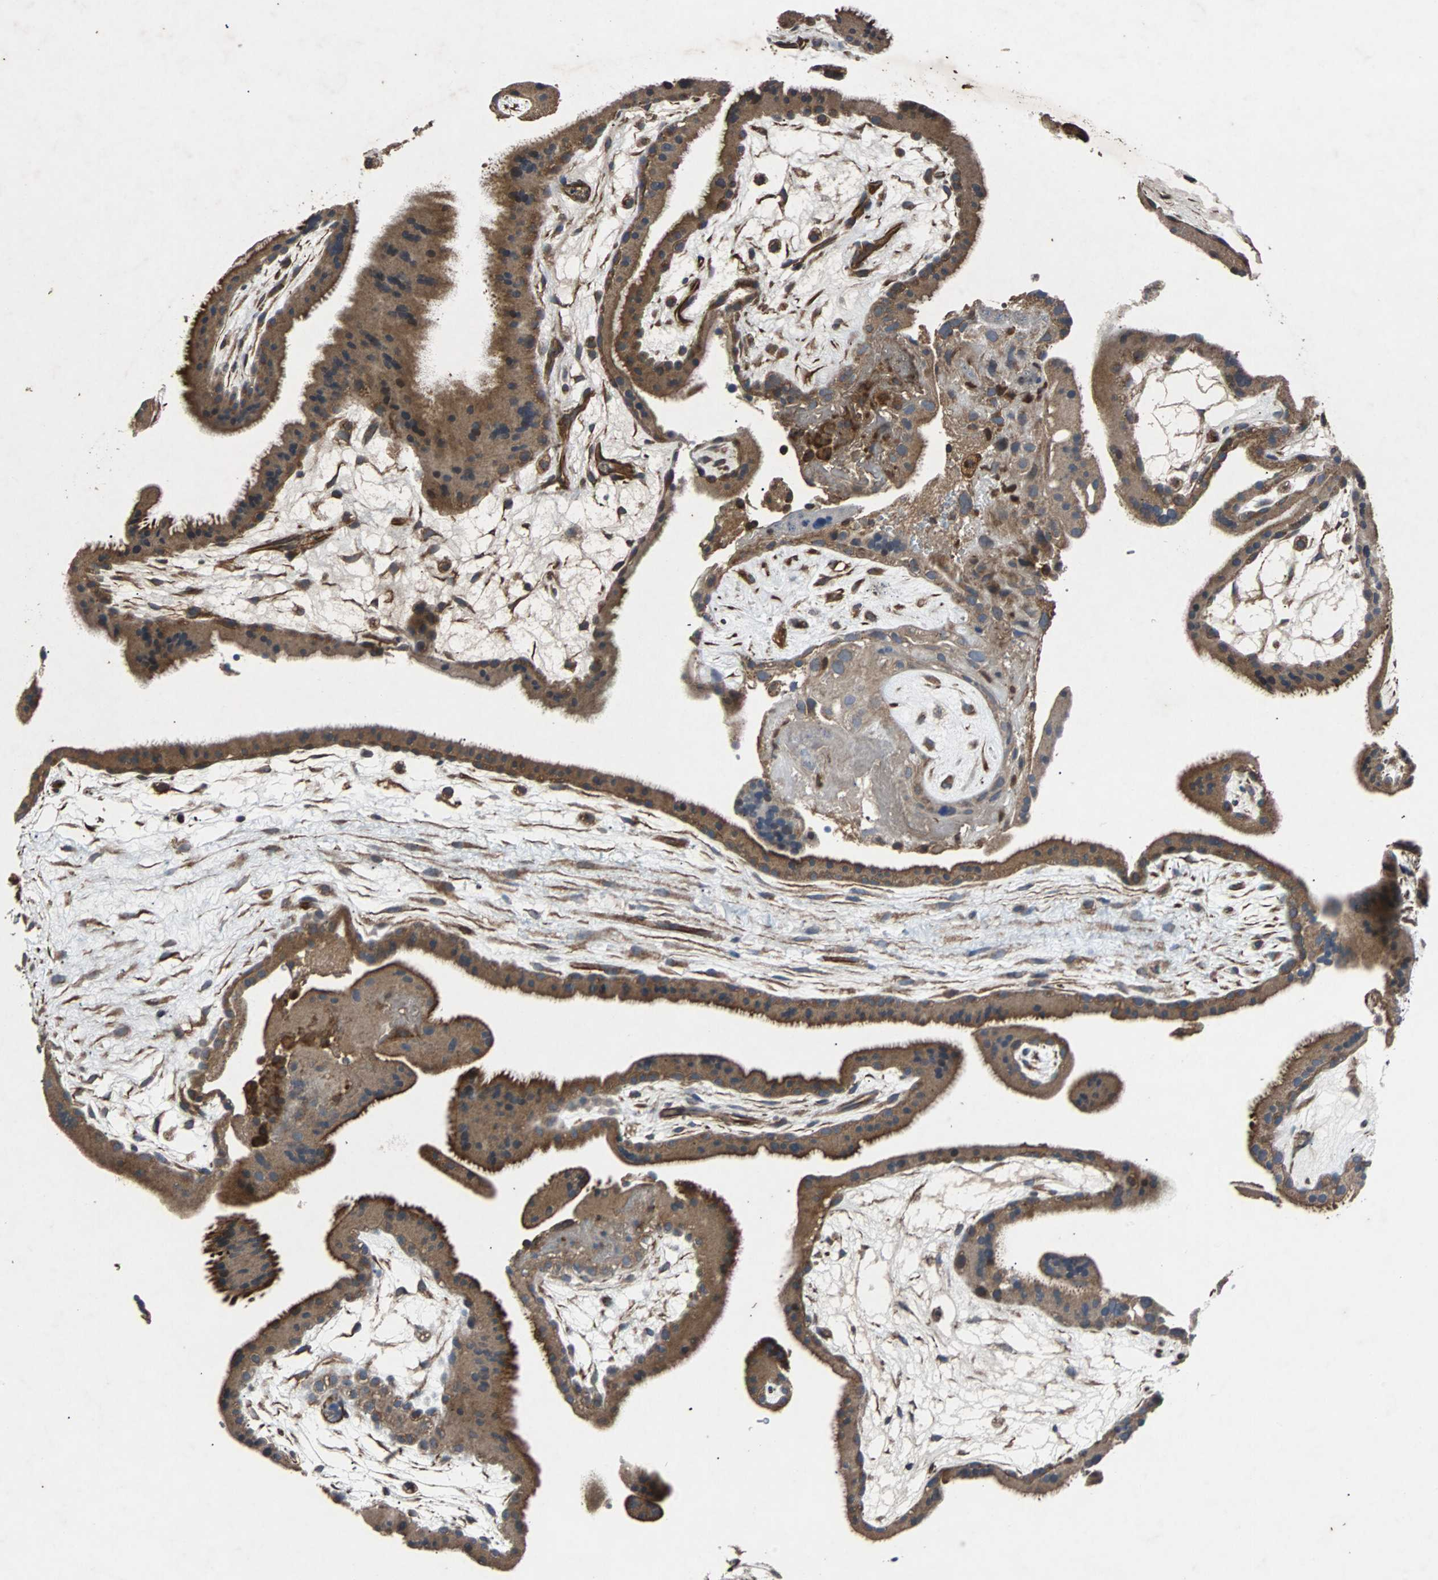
{"staining": {"intensity": "moderate", "quantity": ">75%", "location": "cytoplasmic/membranous"}, "tissue": "placenta", "cell_type": "Trophoblastic cells", "image_type": "normal", "snomed": [{"axis": "morphology", "description": "Normal tissue, NOS"}, {"axis": "topography", "description": "Placenta"}], "caption": "Immunohistochemistry (IHC) (DAB (3,3'-diaminobenzidine)) staining of normal human placenta demonstrates moderate cytoplasmic/membranous protein expression in about >75% of trophoblastic cells.", "gene": "ACTR3", "patient": {"sex": "female", "age": 19}}